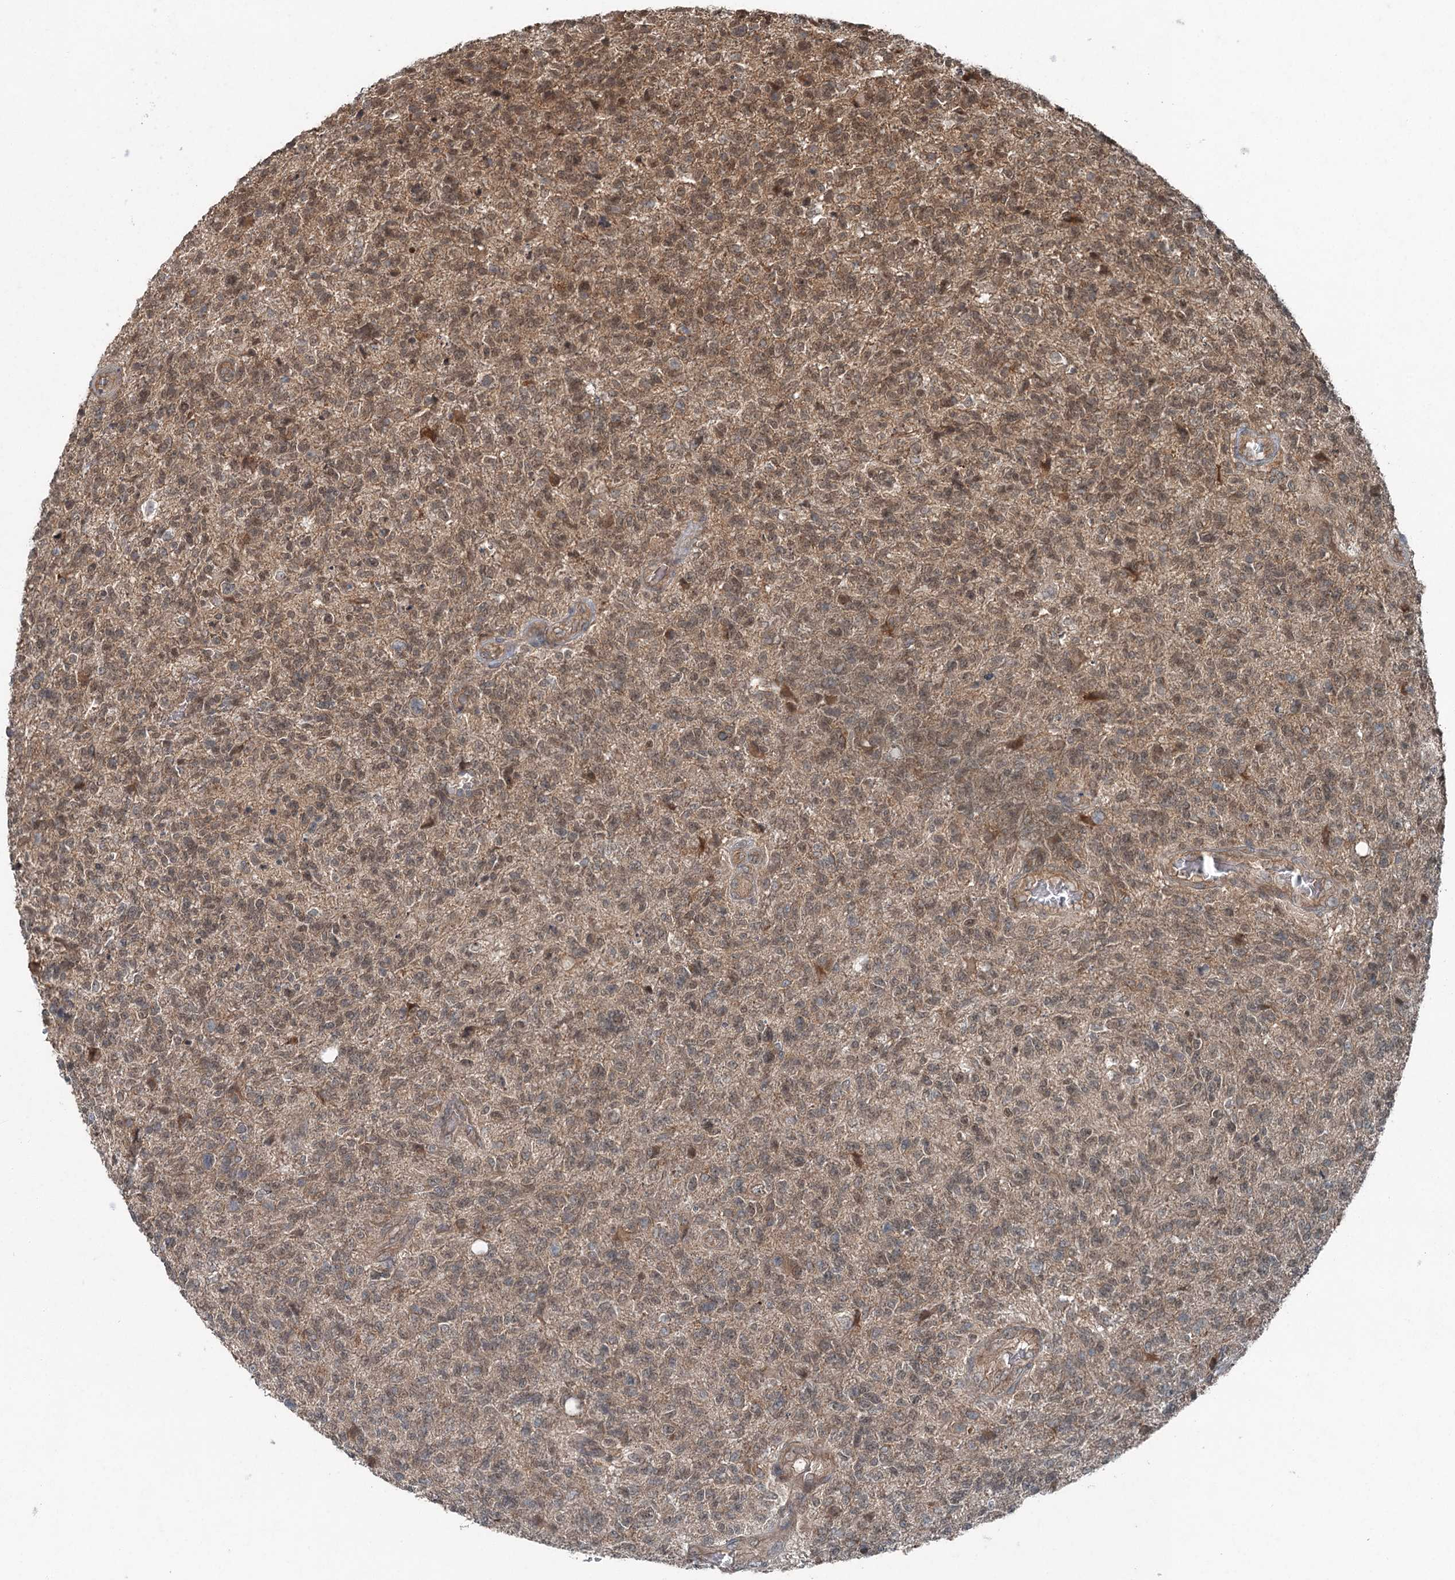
{"staining": {"intensity": "weak", "quantity": ">75%", "location": "cytoplasmic/membranous,nuclear"}, "tissue": "glioma", "cell_type": "Tumor cells", "image_type": "cancer", "snomed": [{"axis": "morphology", "description": "Glioma, malignant, High grade"}, {"axis": "topography", "description": "Brain"}], "caption": "Human glioma stained for a protein (brown) displays weak cytoplasmic/membranous and nuclear positive expression in approximately >75% of tumor cells.", "gene": "SKIC3", "patient": {"sex": "male", "age": 56}}